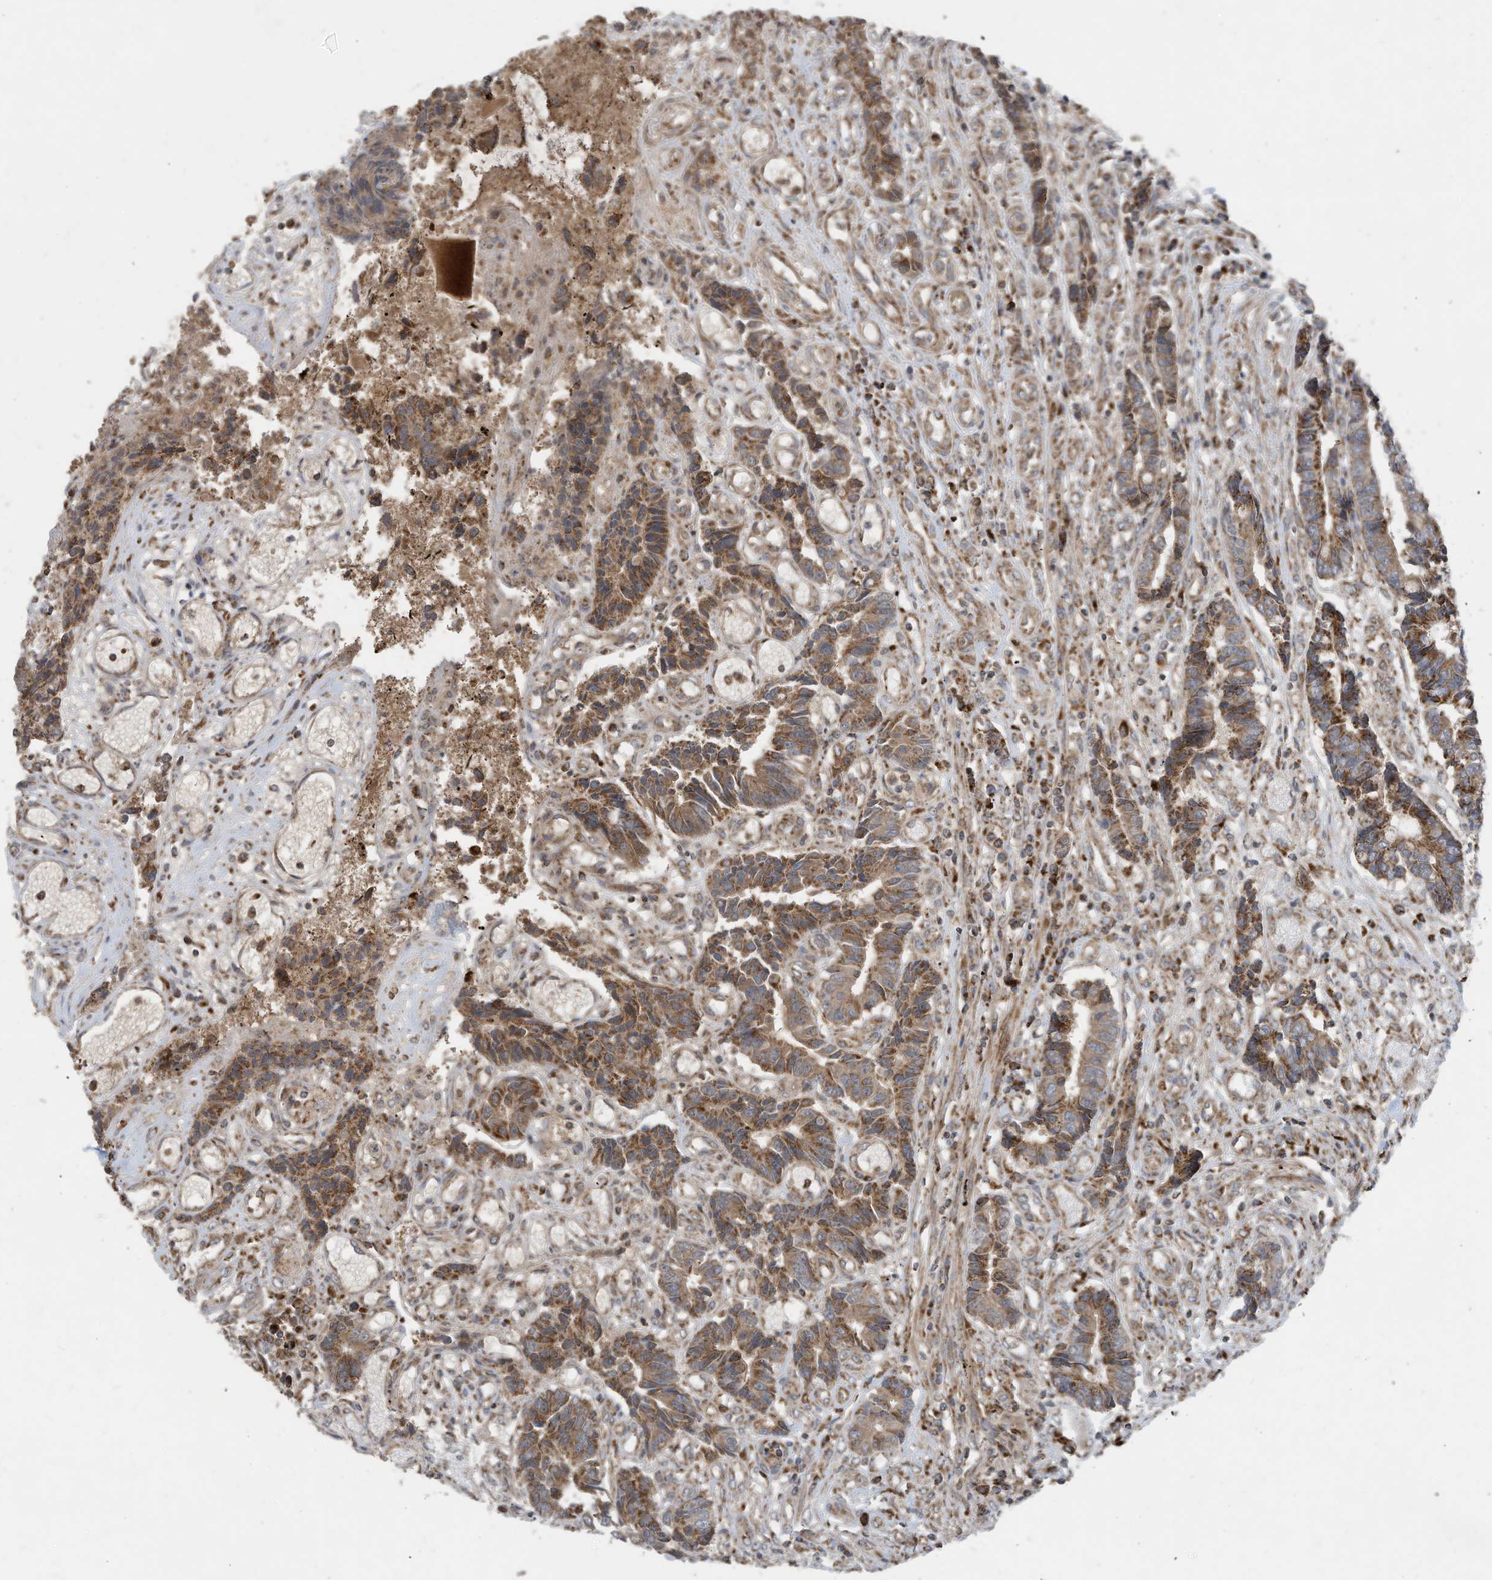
{"staining": {"intensity": "moderate", "quantity": ">75%", "location": "cytoplasmic/membranous"}, "tissue": "colorectal cancer", "cell_type": "Tumor cells", "image_type": "cancer", "snomed": [{"axis": "morphology", "description": "Adenocarcinoma, NOS"}, {"axis": "topography", "description": "Rectum"}], "caption": "Immunohistochemistry (IHC) of colorectal adenocarcinoma exhibits medium levels of moderate cytoplasmic/membranous positivity in approximately >75% of tumor cells.", "gene": "C2orf74", "patient": {"sex": "male", "age": 84}}